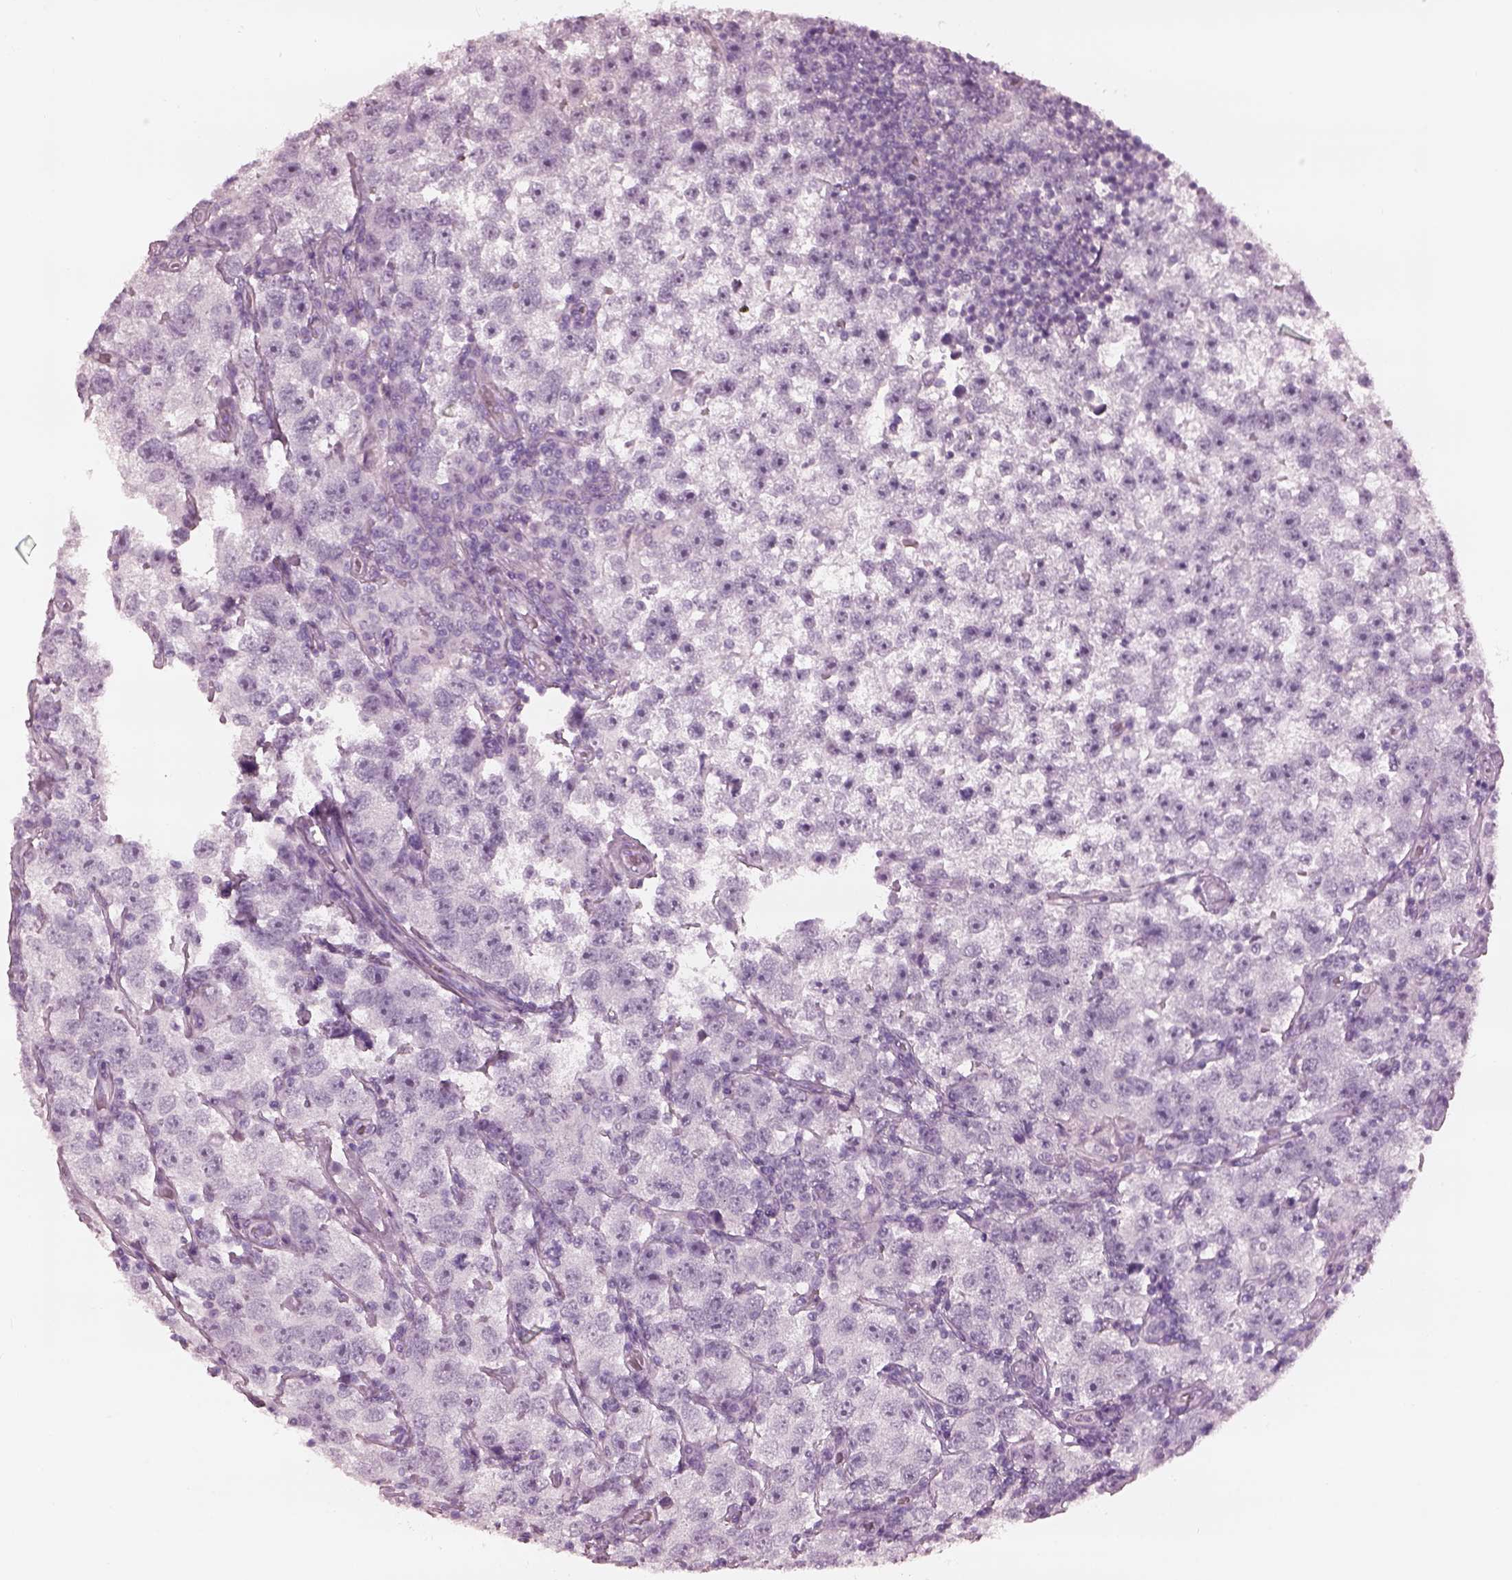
{"staining": {"intensity": "negative", "quantity": "none", "location": "none"}, "tissue": "testis cancer", "cell_type": "Tumor cells", "image_type": "cancer", "snomed": [{"axis": "morphology", "description": "Seminoma, NOS"}, {"axis": "topography", "description": "Testis"}], "caption": "The photomicrograph shows no staining of tumor cells in testis cancer (seminoma). Nuclei are stained in blue.", "gene": "FABP9", "patient": {"sex": "male", "age": 26}}